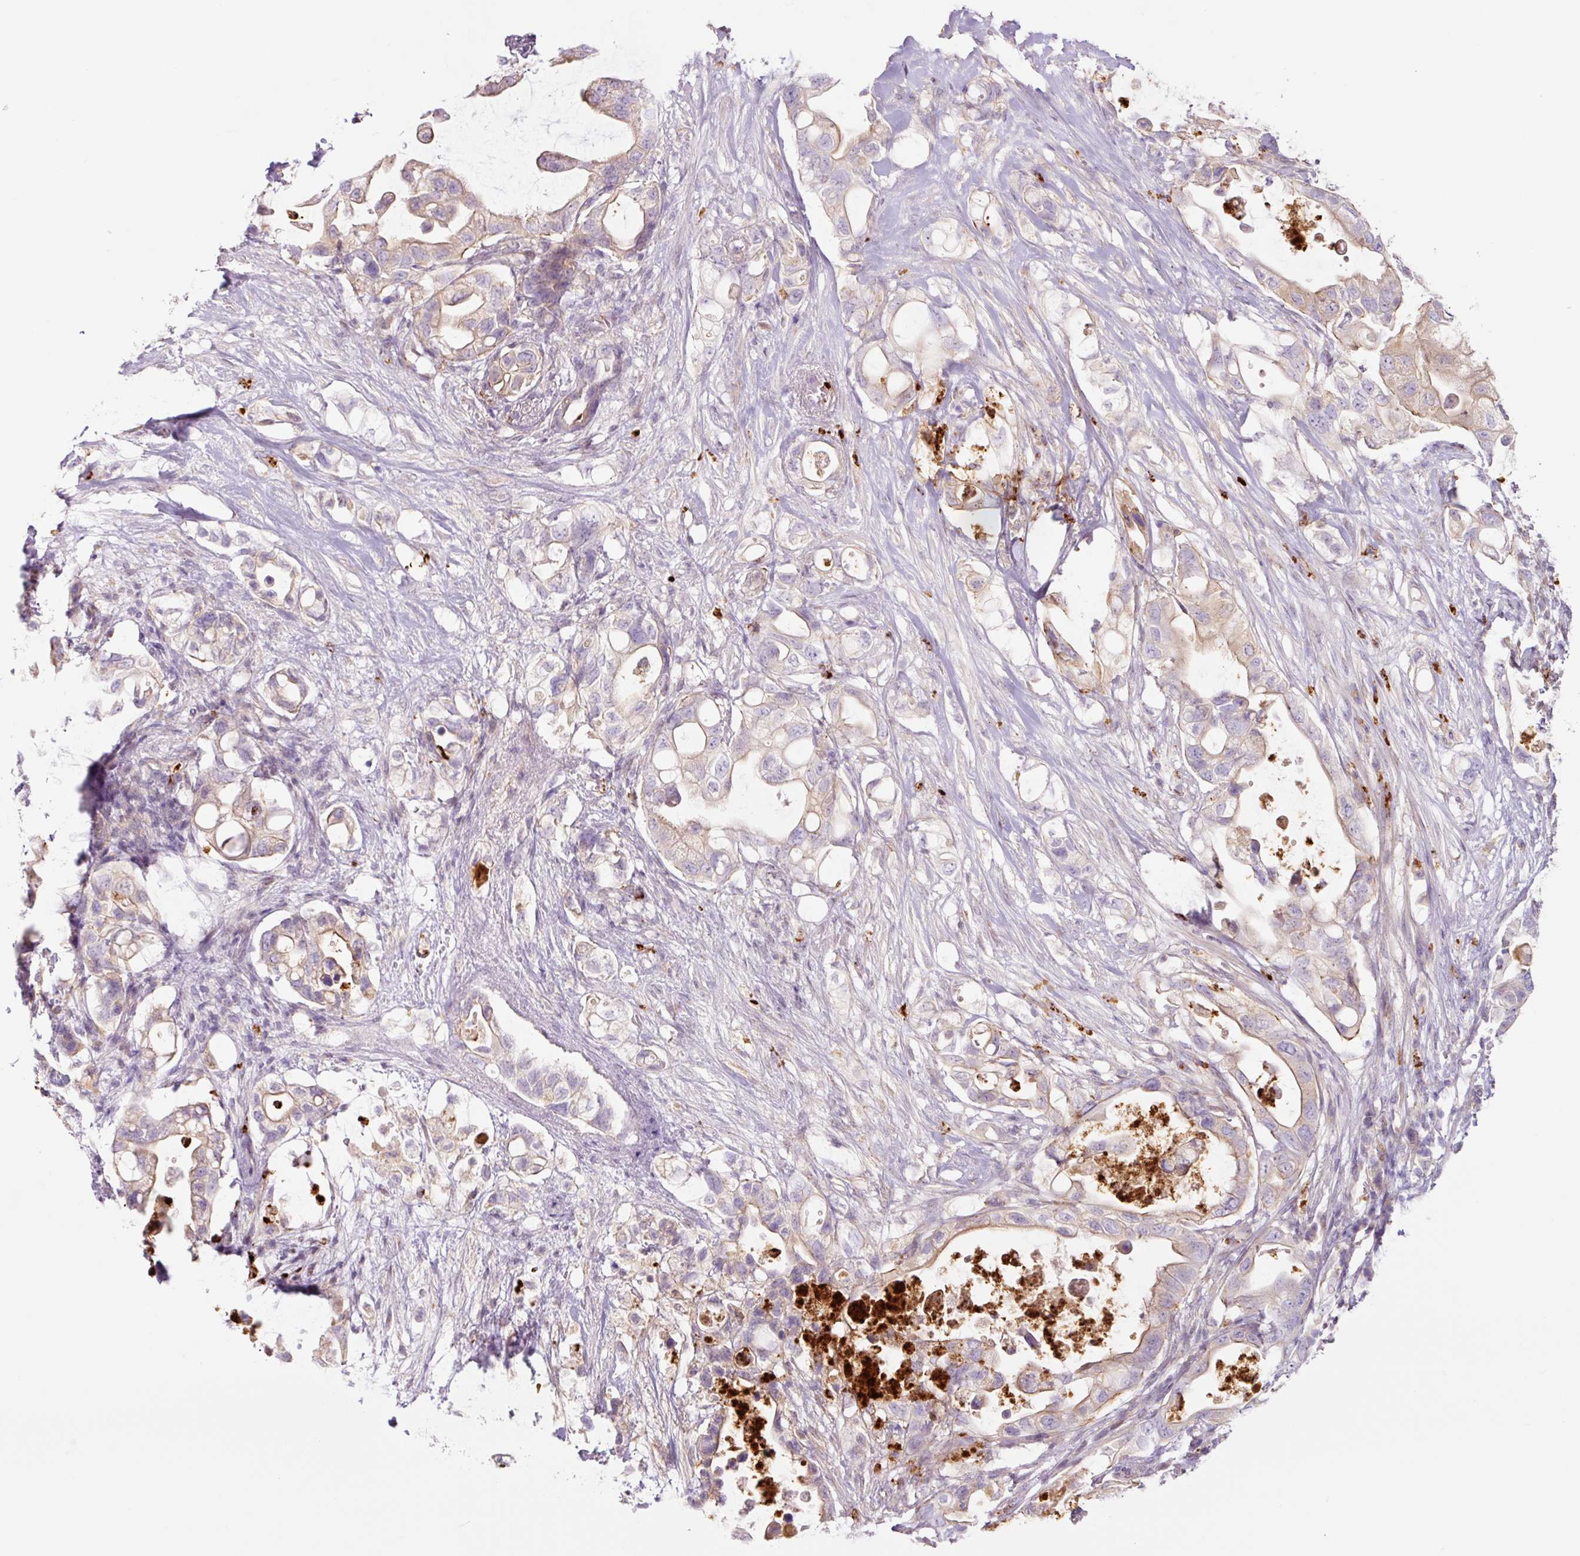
{"staining": {"intensity": "moderate", "quantity": "<25%", "location": "cytoplasmic/membranous"}, "tissue": "pancreatic cancer", "cell_type": "Tumor cells", "image_type": "cancer", "snomed": [{"axis": "morphology", "description": "Adenocarcinoma, NOS"}, {"axis": "topography", "description": "Pancreas"}], "caption": "Moderate cytoplasmic/membranous positivity is seen in about <25% of tumor cells in pancreatic adenocarcinoma. The protein is shown in brown color, while the nuclei are stained blue.", "gene": "SH2D6", "patient": {"sex": "female", "age": 72}}